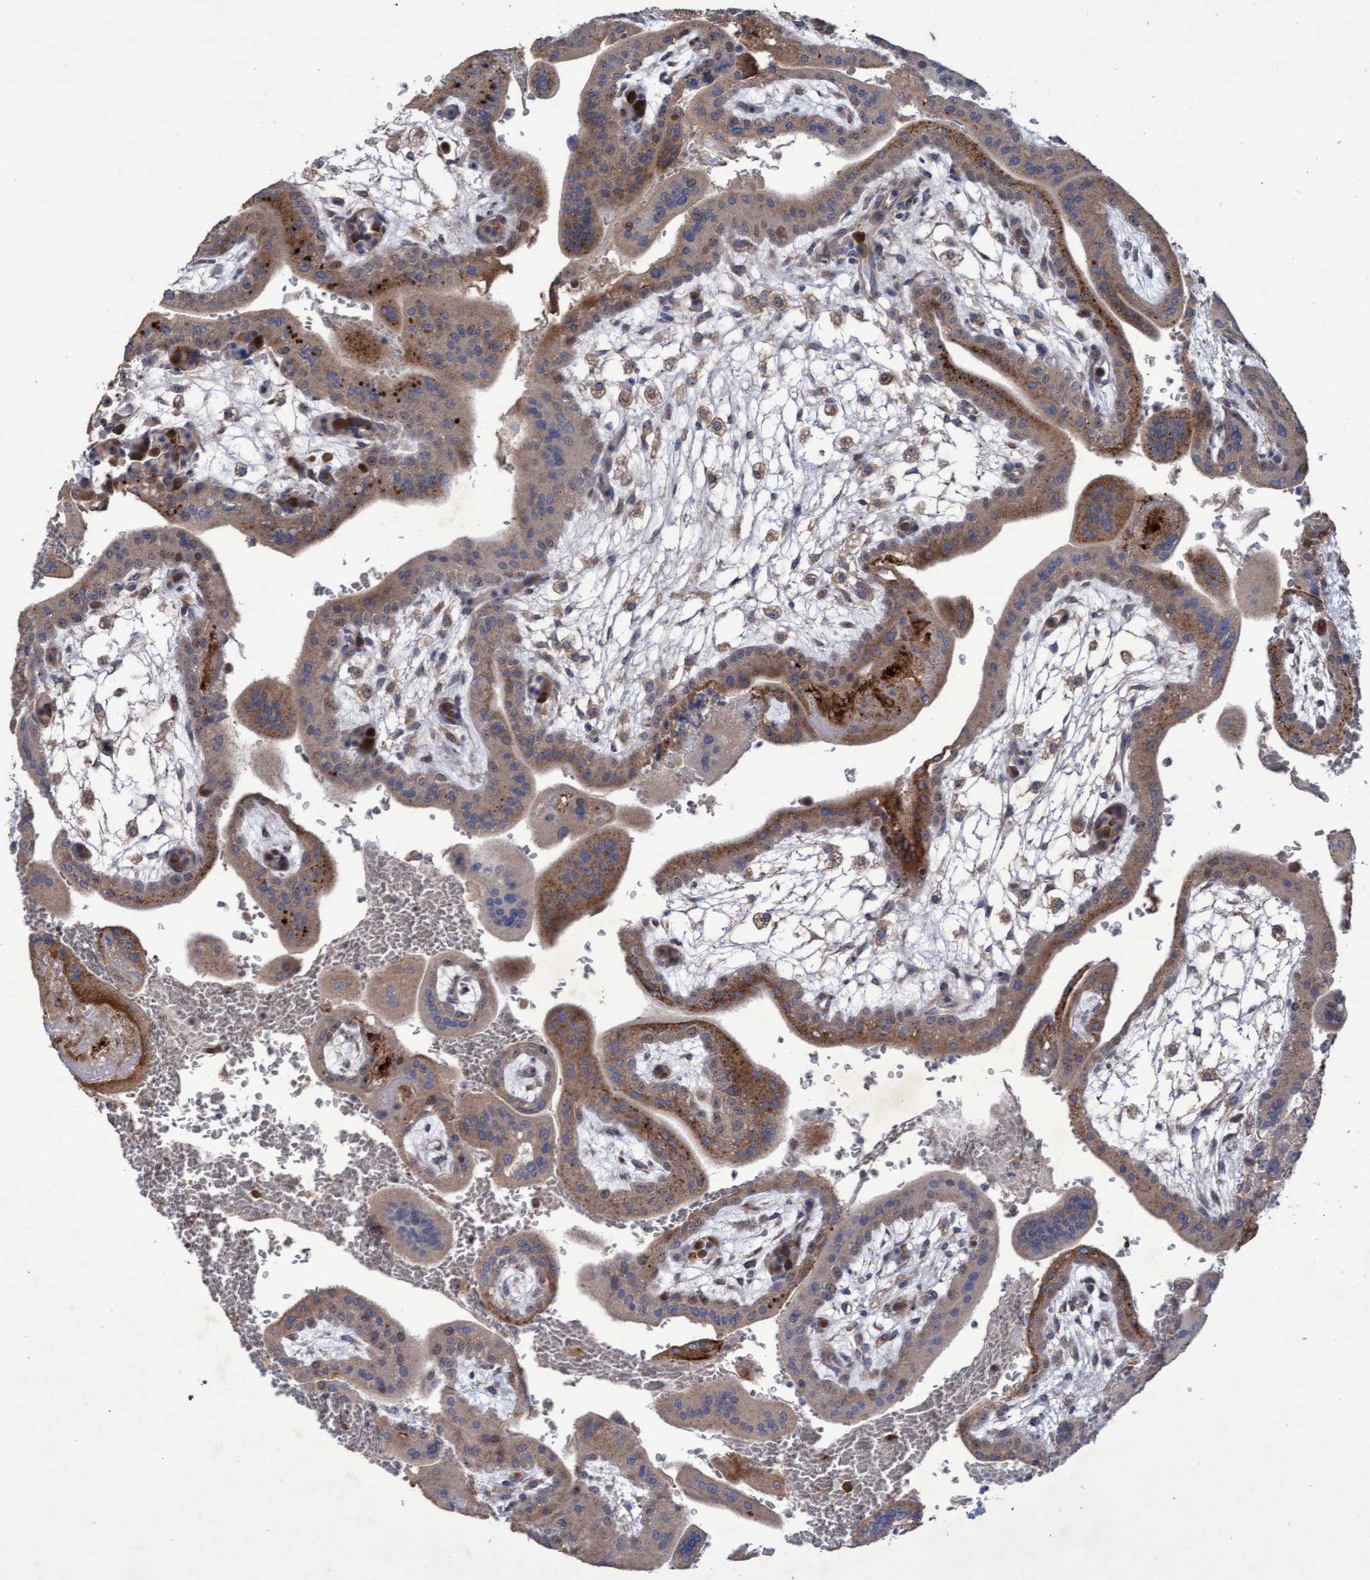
{"staining": {"intensity": "moderate", "quantity": ">75%", "location": "cytoplasmic/membranous"}, "tissue": "placenta", "cell_type": "Trophoblastic cells", "image_type": "normal", "snomed": [{"axis": "morphology", "description": "Normal tissue, NOS"}, {"axis": "topography", "description": "Placenta"}], "caption": "A histopathology image of placenta stained for a protein demonstrates moderate cytoplasmic/membranous brown staining in trophoblastic cells.", "gene": "ABCF2", "patient": {"sex": "female", "age": 35}}